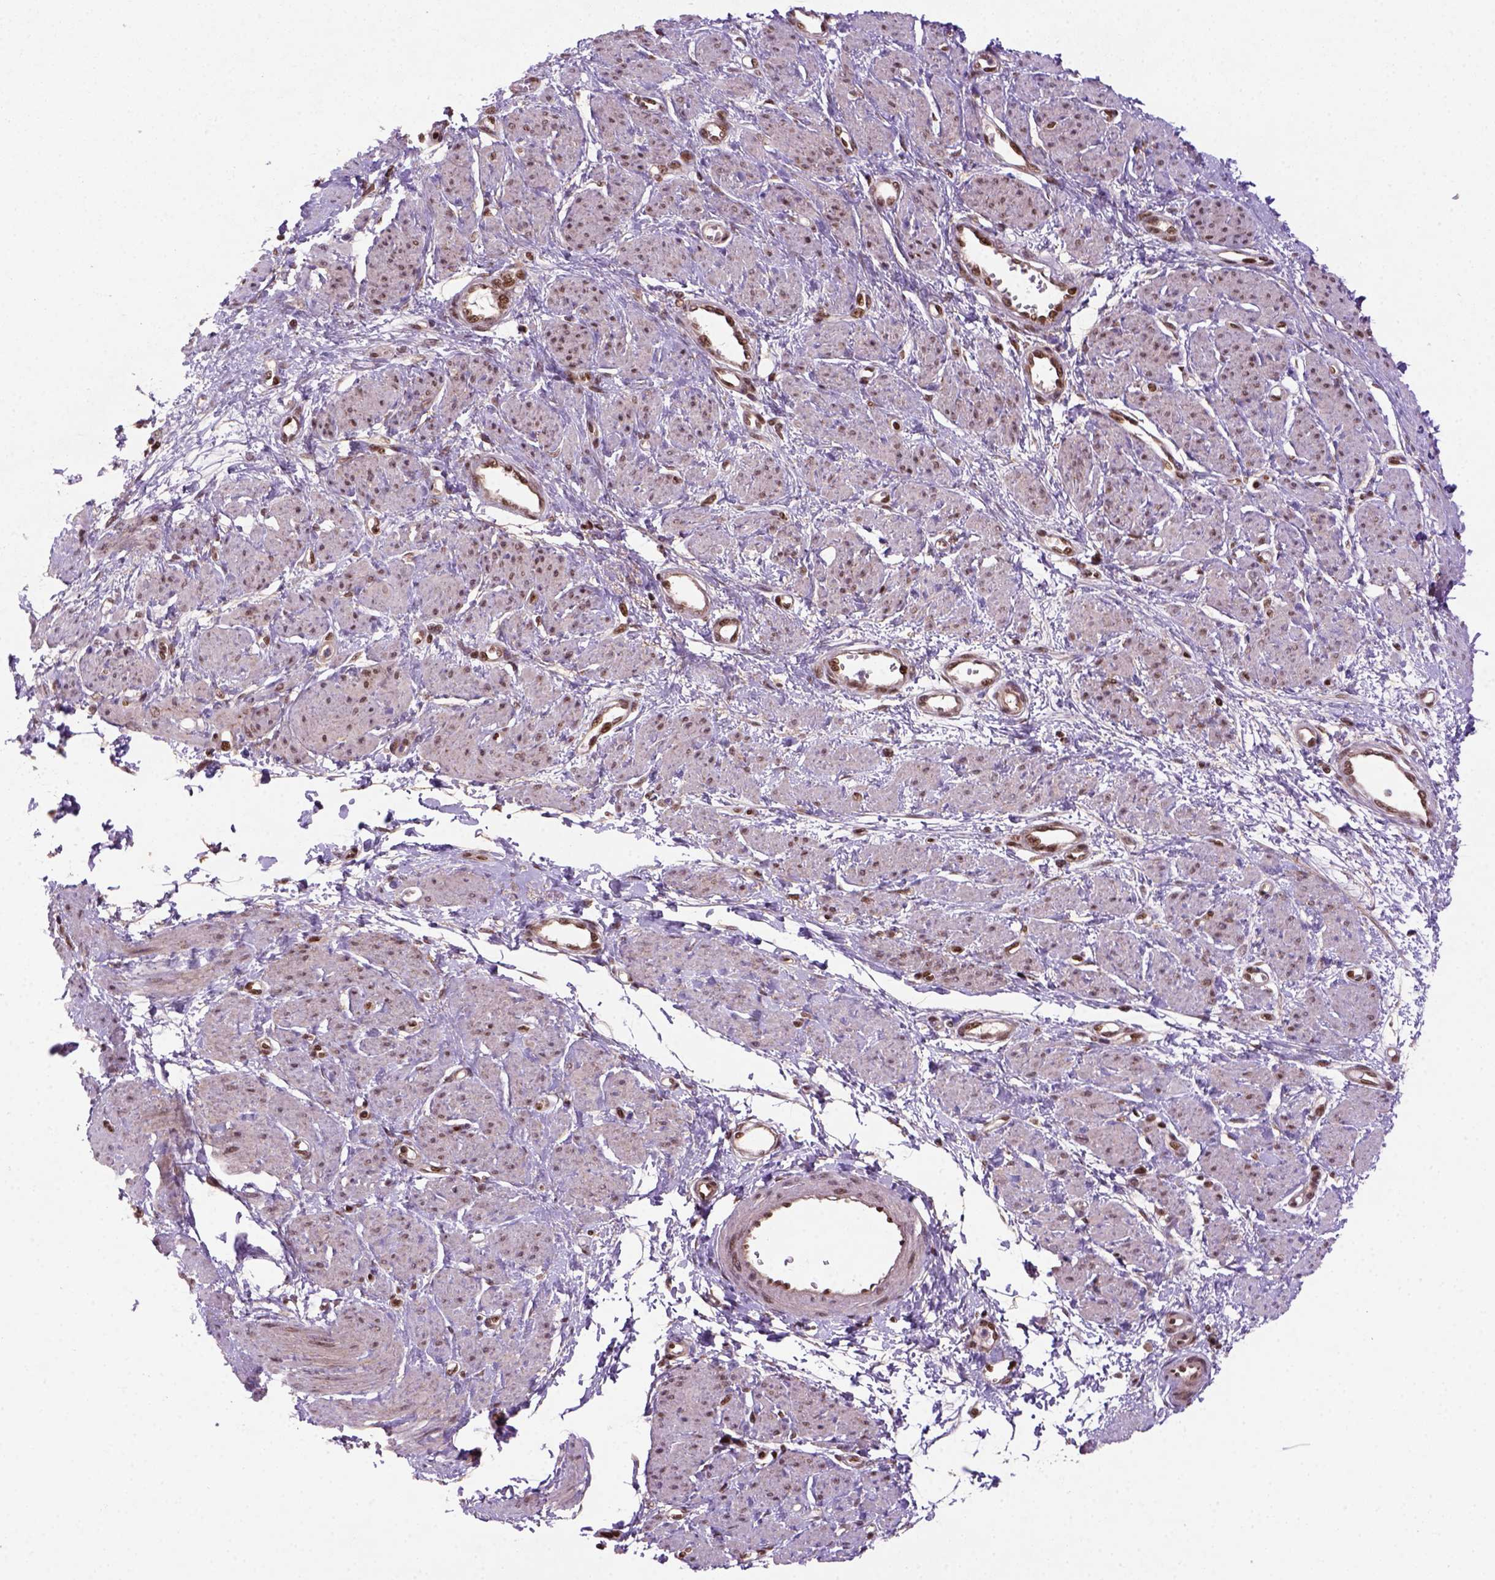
{"staining": {"intensity": "strong", "quantity": ">75%", "location": "nuclear"}, "tissue": "smooth muscle", "cell_type": "Smooth muscle cells", "image_type": "normal", "snomed": [{"axis": "morphology", "description": "Normal tissue, NOS"}, {"axis": "topography", "description": "Smooth muscle"}, {"axis": "topography", "description": "Uterus"}], "caption": "IHC staining of benign smooth muscle, which reveals high levels of strong nuclear staining in approximately >75% of smooth muscle cells indicating strong nuclear protein staining. The staining was performed using DAB (3,3'-diaminobenzidine) (brown) for protein detection and nuclei were counterstained in hematoxylin (blue).", "gene": "MGMT", "patient": {"sex": "female", "age": 39}}